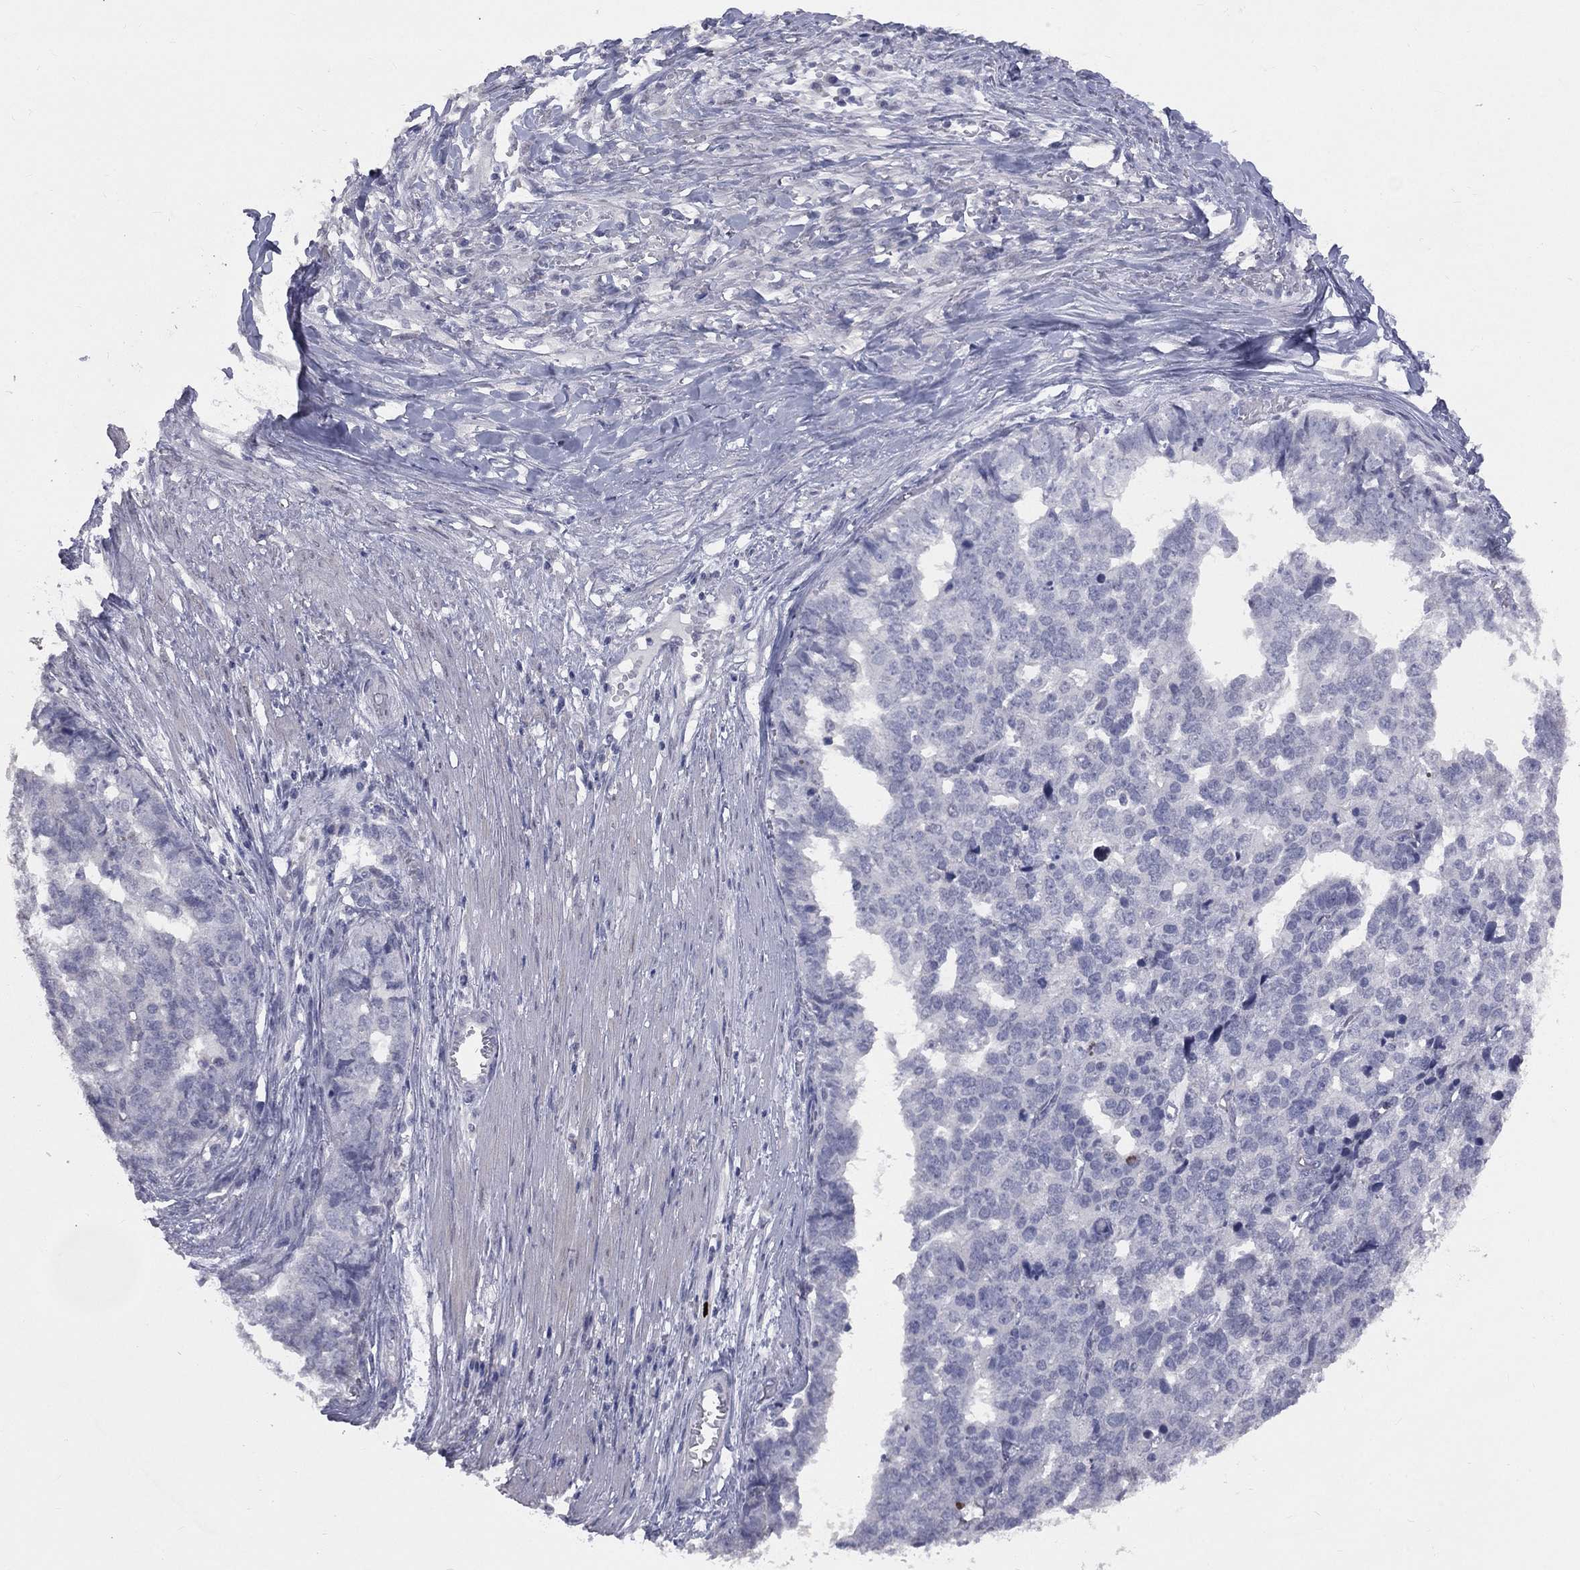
{"staining": {"intensity": "negative", "quantity": "none", "location": "none"}, "tissue": "stomach cancer", "cell_type": "Tumor cells", "image_type": "cancer", "snomed": [{"axis": "morphology", "description": "Adenocarcinoma, NOS"}, {"axis": "topography", "description": "Stomach"}], "caption": "Immunohistochemical staining of stomach cancer (adenocarcinoma) reveals no significant staining in tumor cells. (DAB (3,3'-diaminobenzidine) IHC, high magnification).", "gene": "DMKN", "patient": {"sex": "male", "age": 69}}